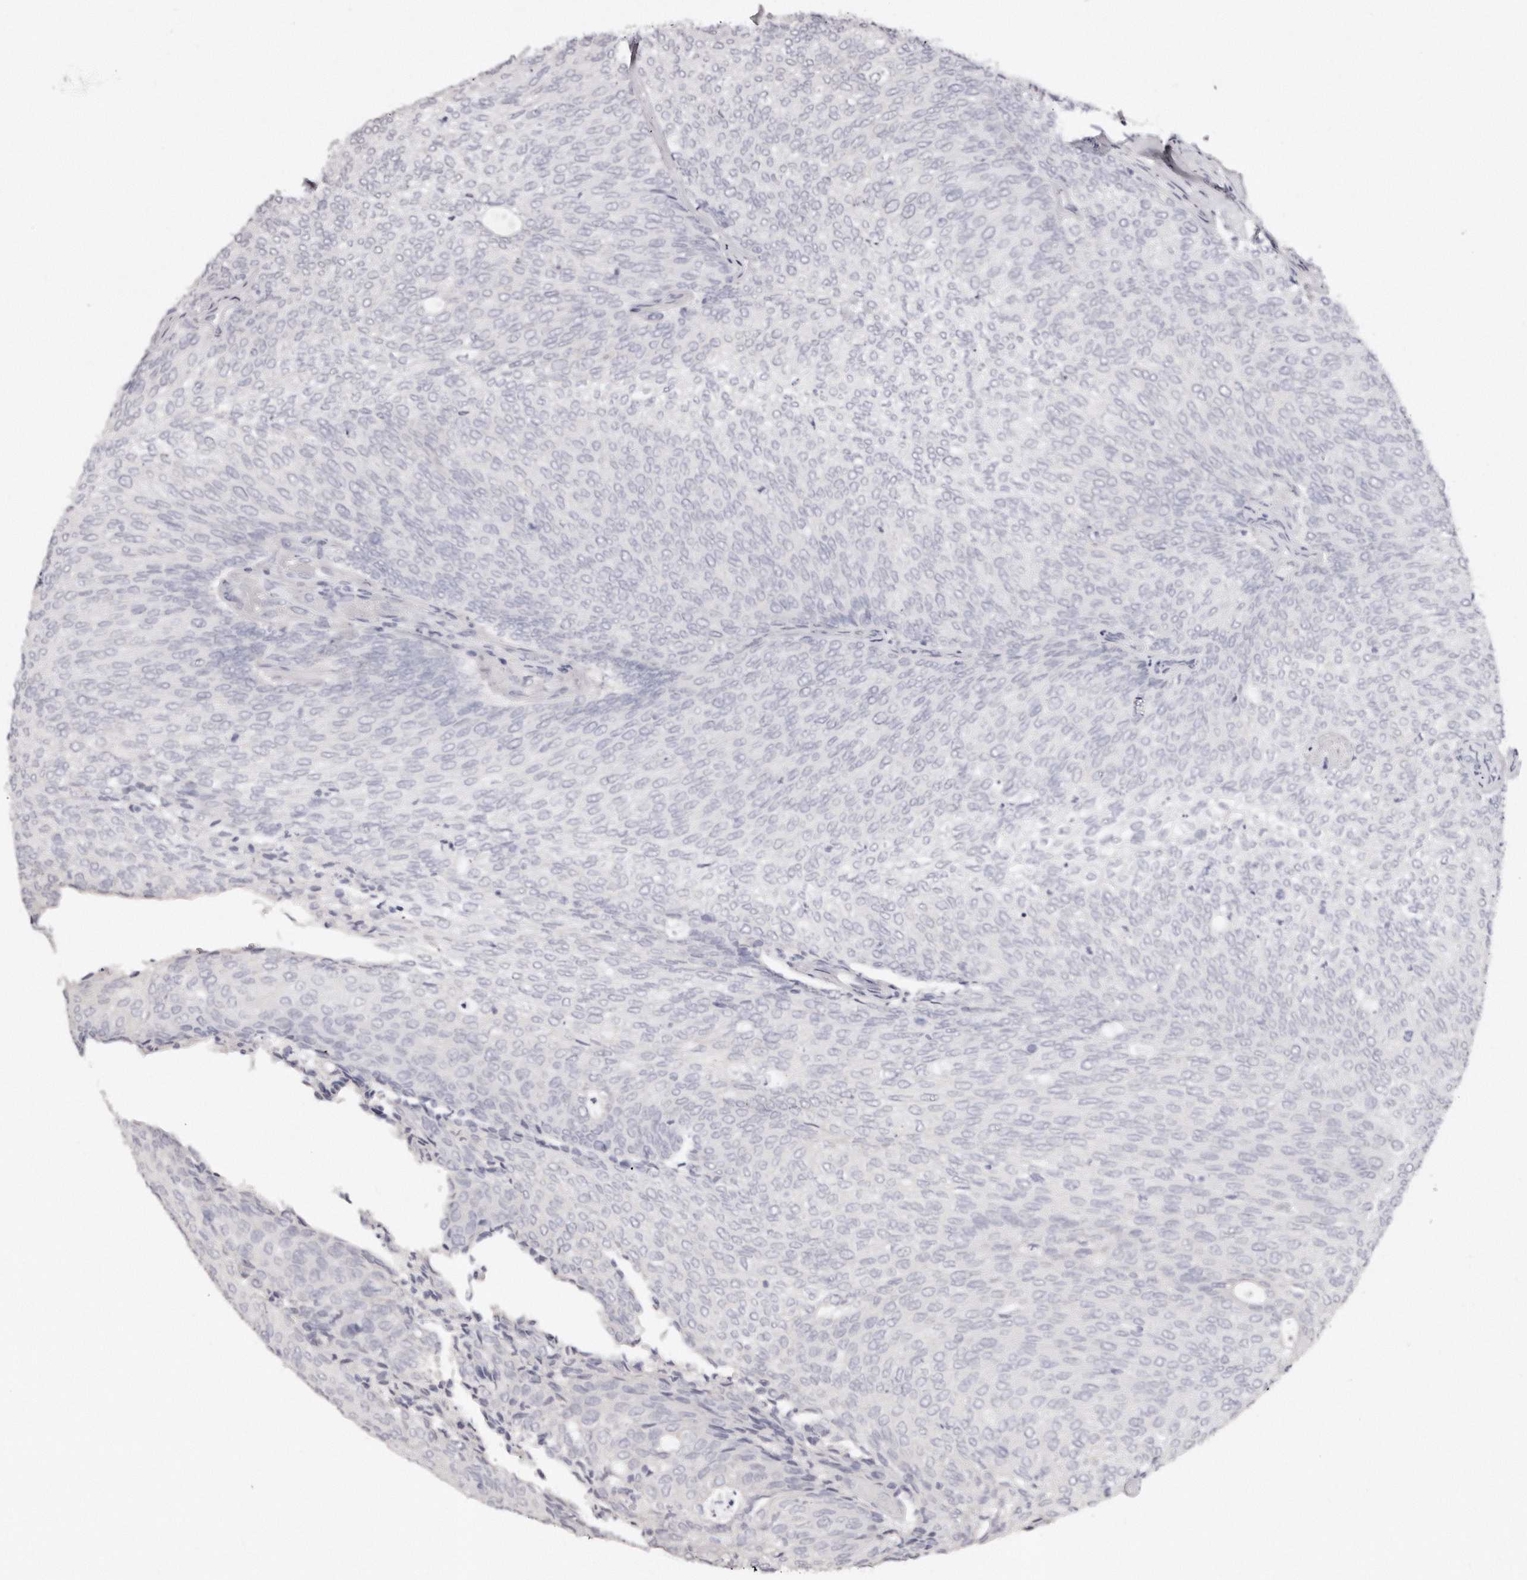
{"staining": {"intensity": "negative", "quantity": "none", "location": "none"}, "tissue": "urothelial cancer", "cell_type": "Tumor cells", "image_type": "cancer", "snomed": [{"axis": "morphology", "description": "Urothelial carcinoma, Low grade"}, {"axis": "topography", "description": "Urinary bladder"}], "caption": "Immunohistochemistry (IHC) micrograph of neoplastic tissue: low-grade urothelial carcinoma stained with DAB (3,3'-diaminobenzidine) displays no significant protein expression in tumor cells.", "gene": "AKNAD1", "patient": {"sex": "female", "age": 79}}